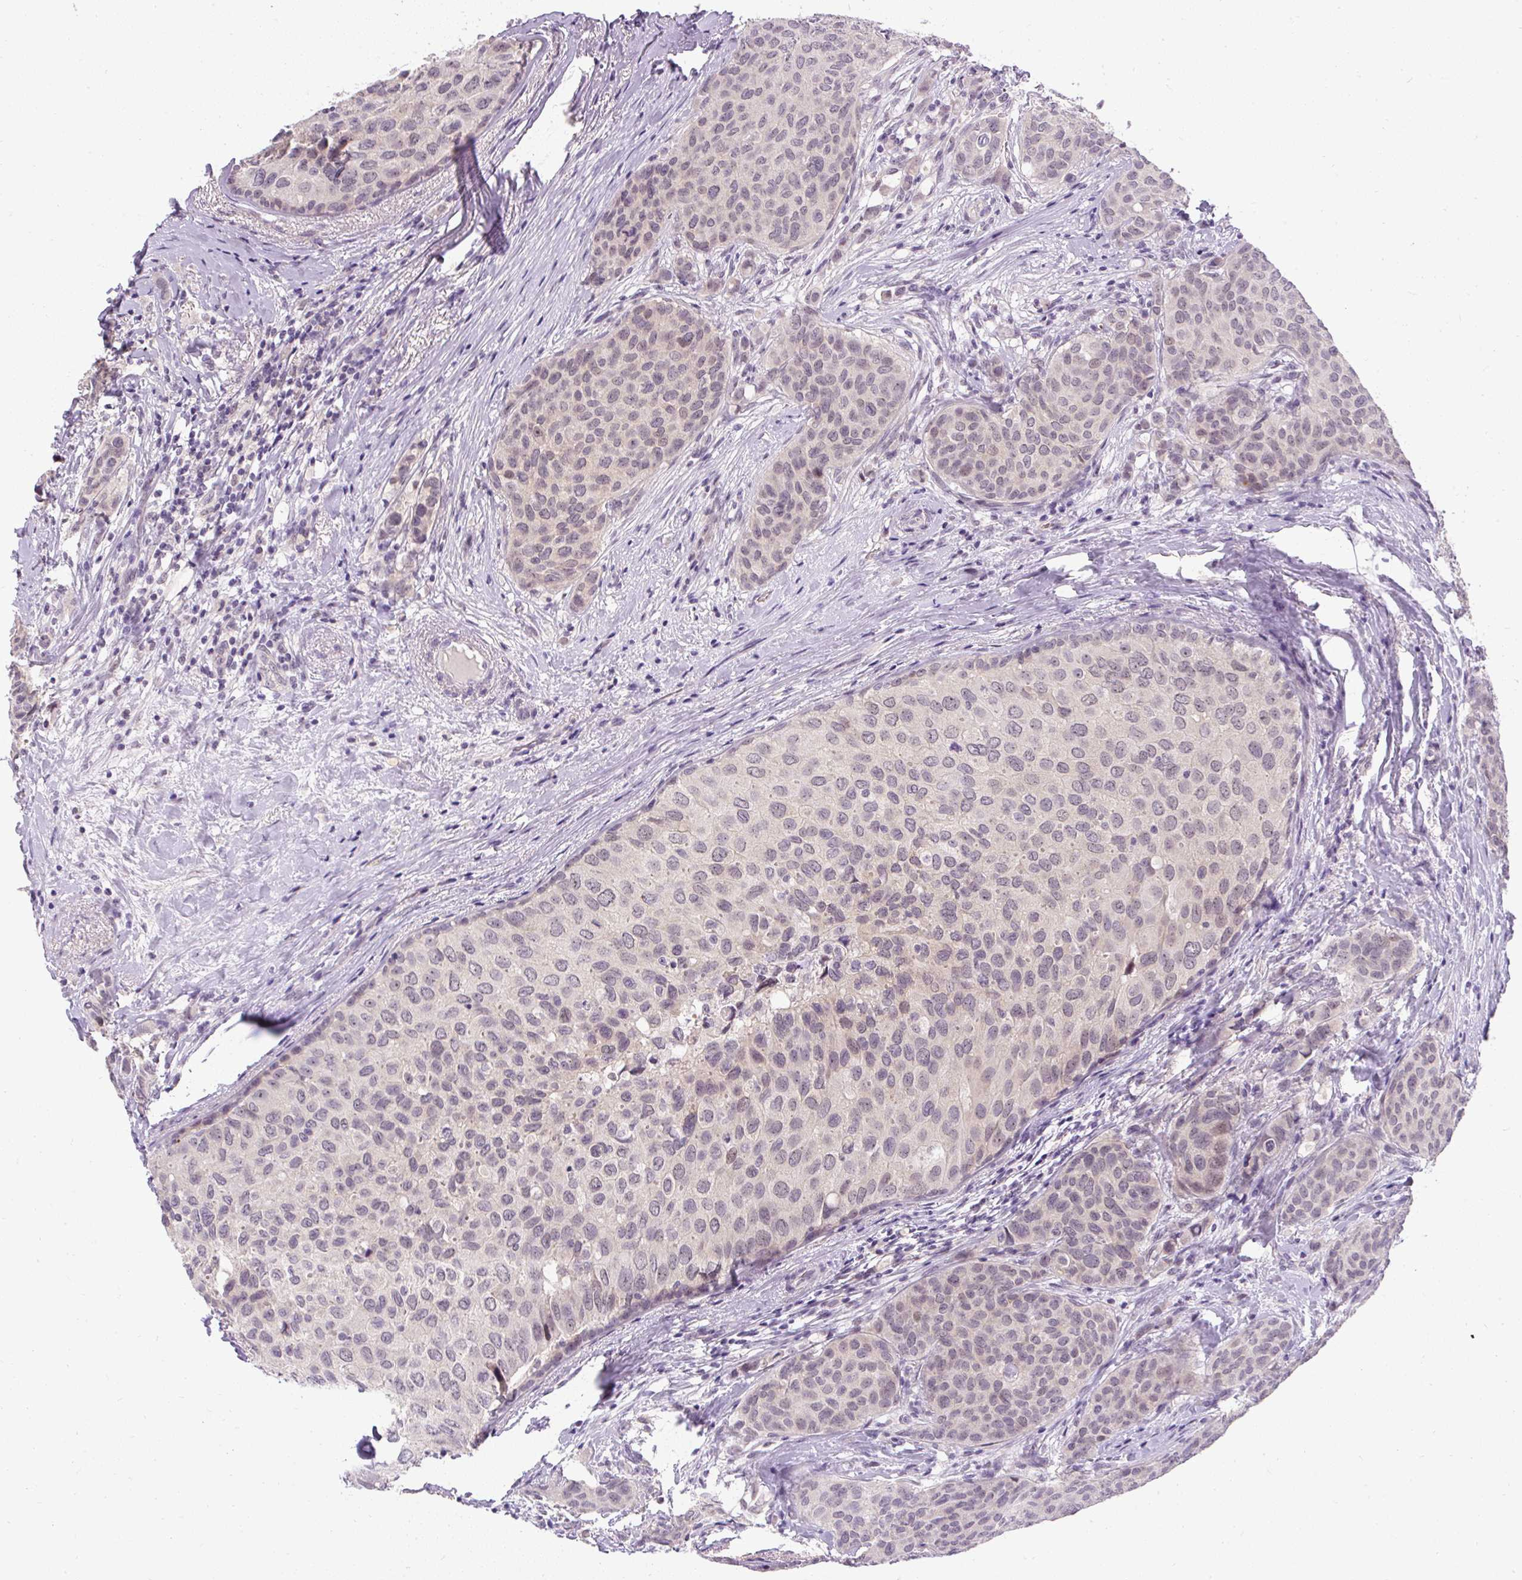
{"staining": {"intensity": "weak", "quantity": "<25%", "location": "nuclear"}, "tissue": "breast cancer", "cell_type": "Tumor cells", "image_type": "cancer", "snomed": [{"axis": "morphology", "description": "Duct carcinoma"}, {"axis": "topography", "description": "Breast"}], "caption": "Tumor cells show no significant protein staining in breast cancer.", "gene": "FAM117B", "patient": {"sex": "female", "age": 47}}